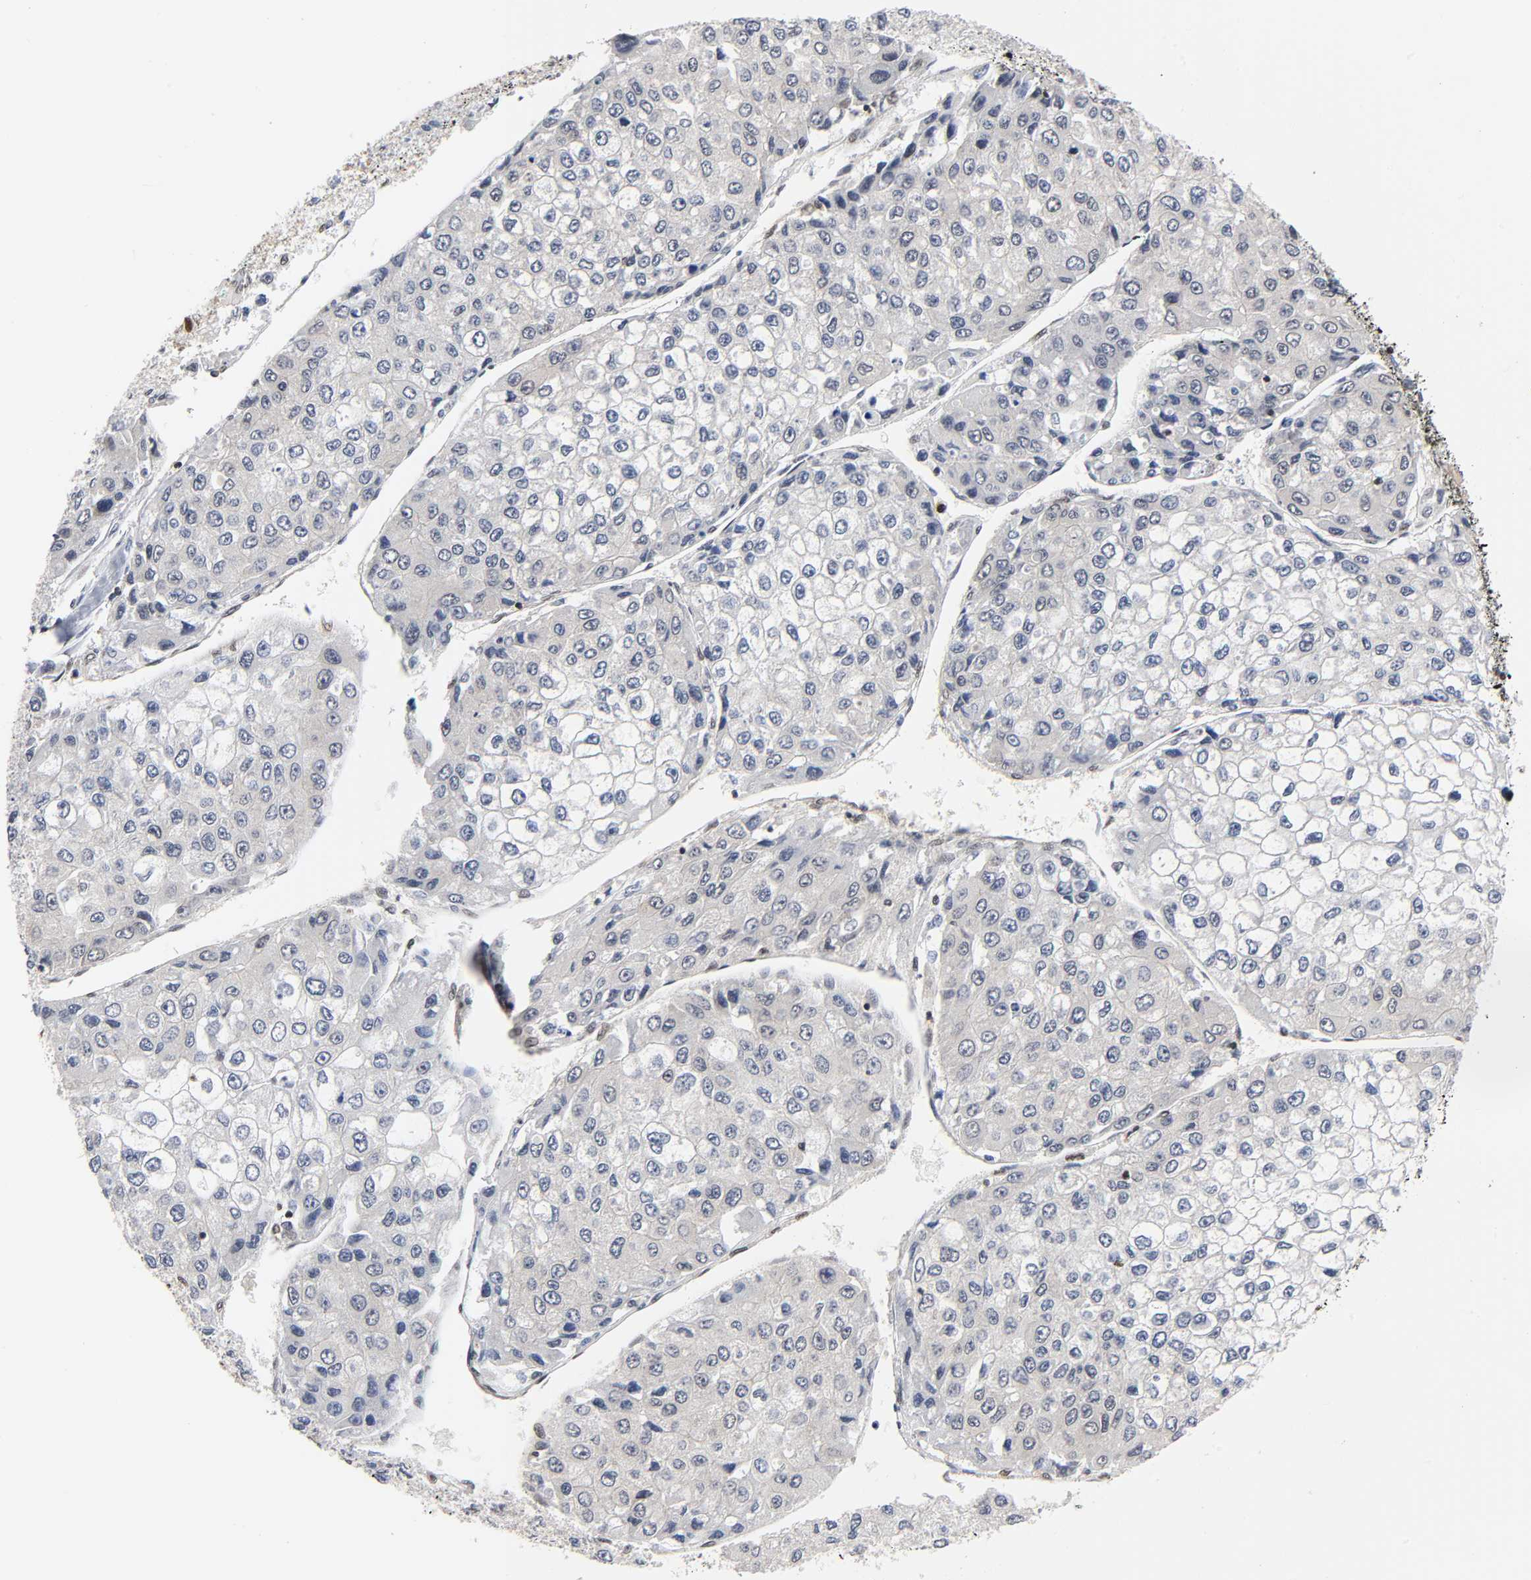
{"staining": {"intensity": "negative", "quantity": "none", "location": "none"}, "tissue": "liver cancer", "cell_type": "Tumor cells", "image_type": "cancer", "snomed": [{"axis": "morphology", "description": "Carcinoma, Hepatocellular, NOS"}, {"axis": "topography", "description": "Liver"}], "caption": "DAB immunohistochemical staining of human liver cancer (hepatocellular carcinoma) reveals no significant positivity in tumor cells.", "gene": "ILKAP", "patient": {"sex": "female", "age": 66}}